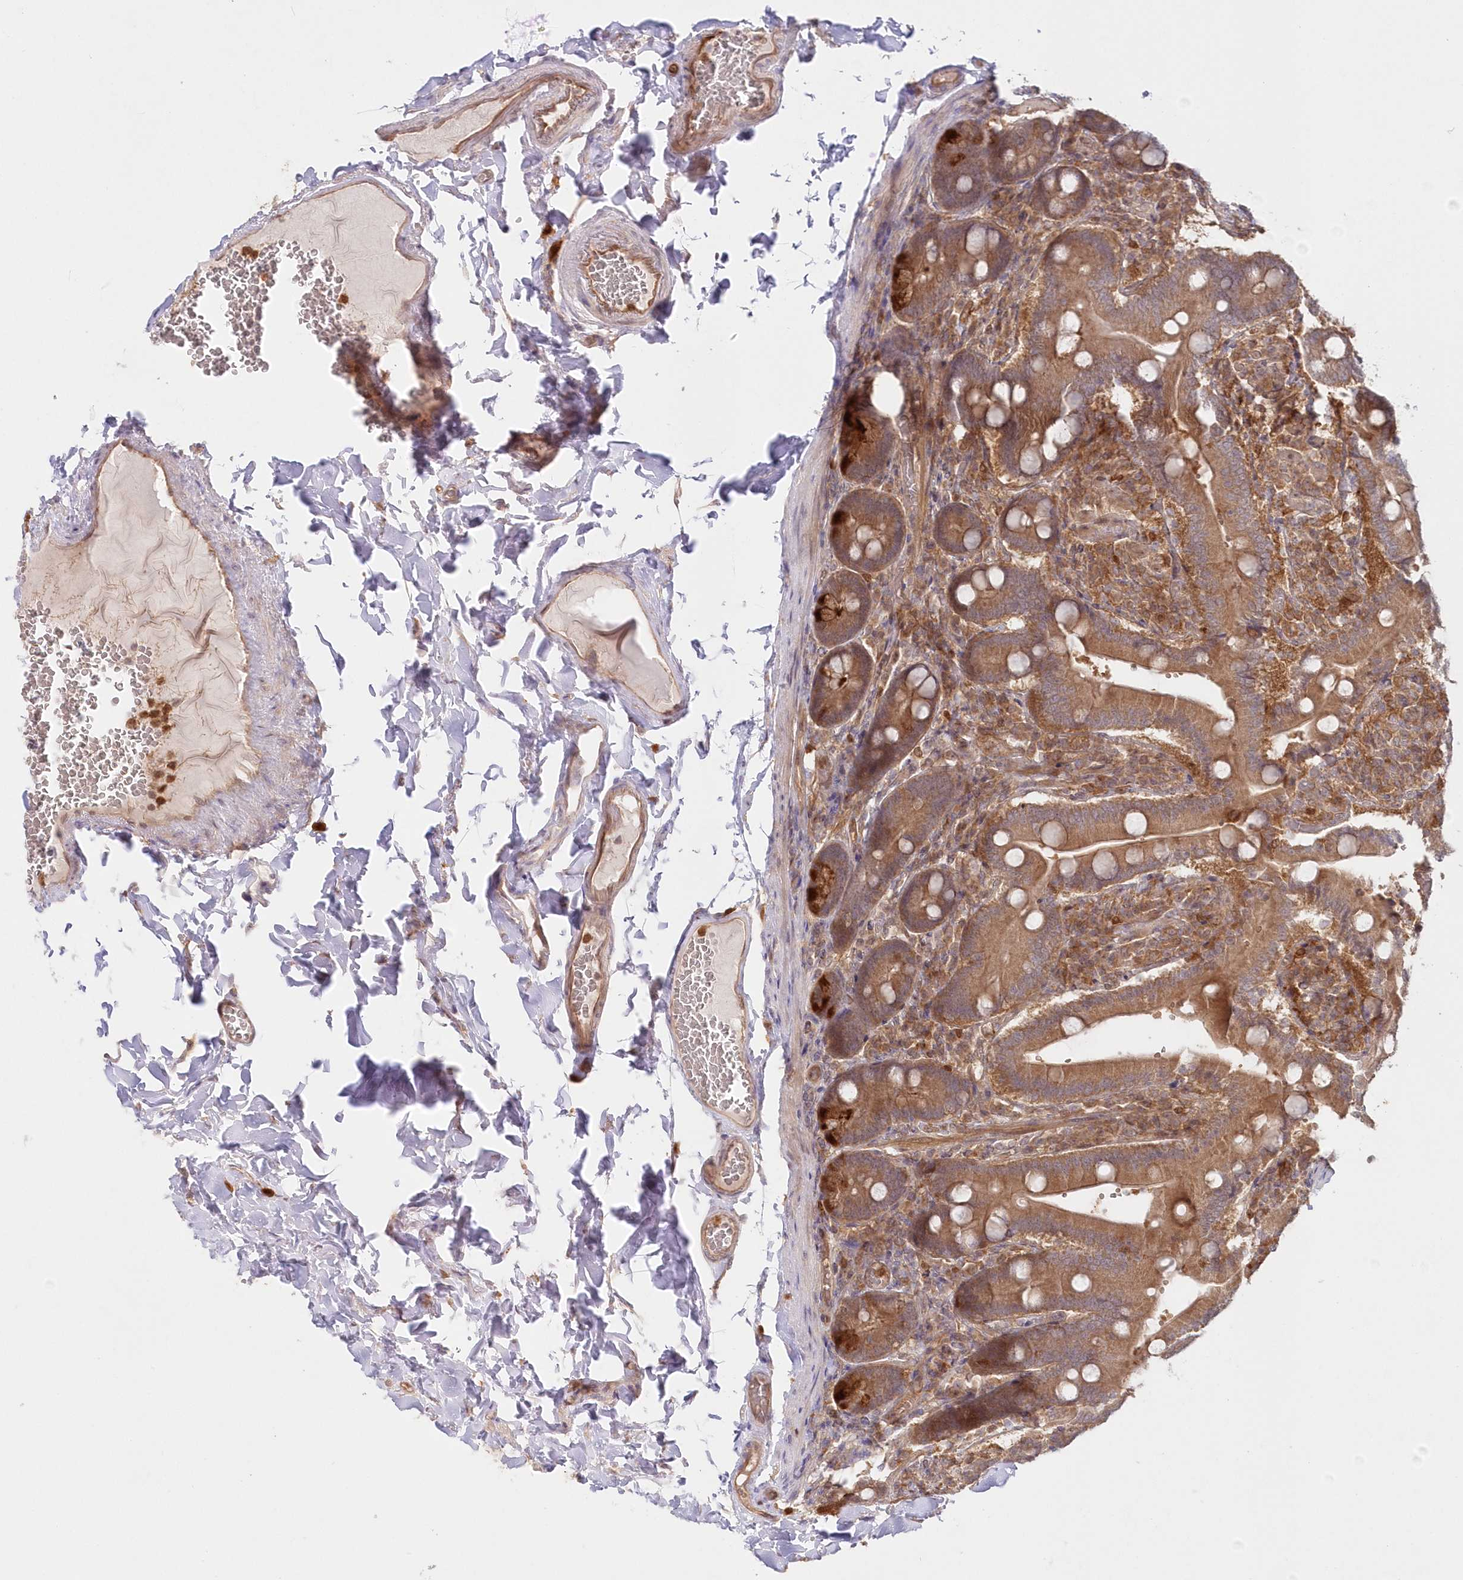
{"staining": {"intensity": "moderate", "quantity": ">75%", "location": "cytoplasmic/membranous"}, "tissue": "duodenum", "cell_type": "Glandular cells", "image_type": "normal", "snomed": [{"axis": "morphology", "description": "Normal tissue, NOS"}, {"axis": "topography", "description": "Duodenum"}], "caption": "Immunohistochemical staining of unremarkable duodenum exhibits medium levels of moderate cytoplasmic/membranous staining in approximately >75% of glandular cells. (DAB IHC with brightfield microscopy, high magnification).", "gene": "GBE1", "patient": {"sex": "female", "age": 62}}